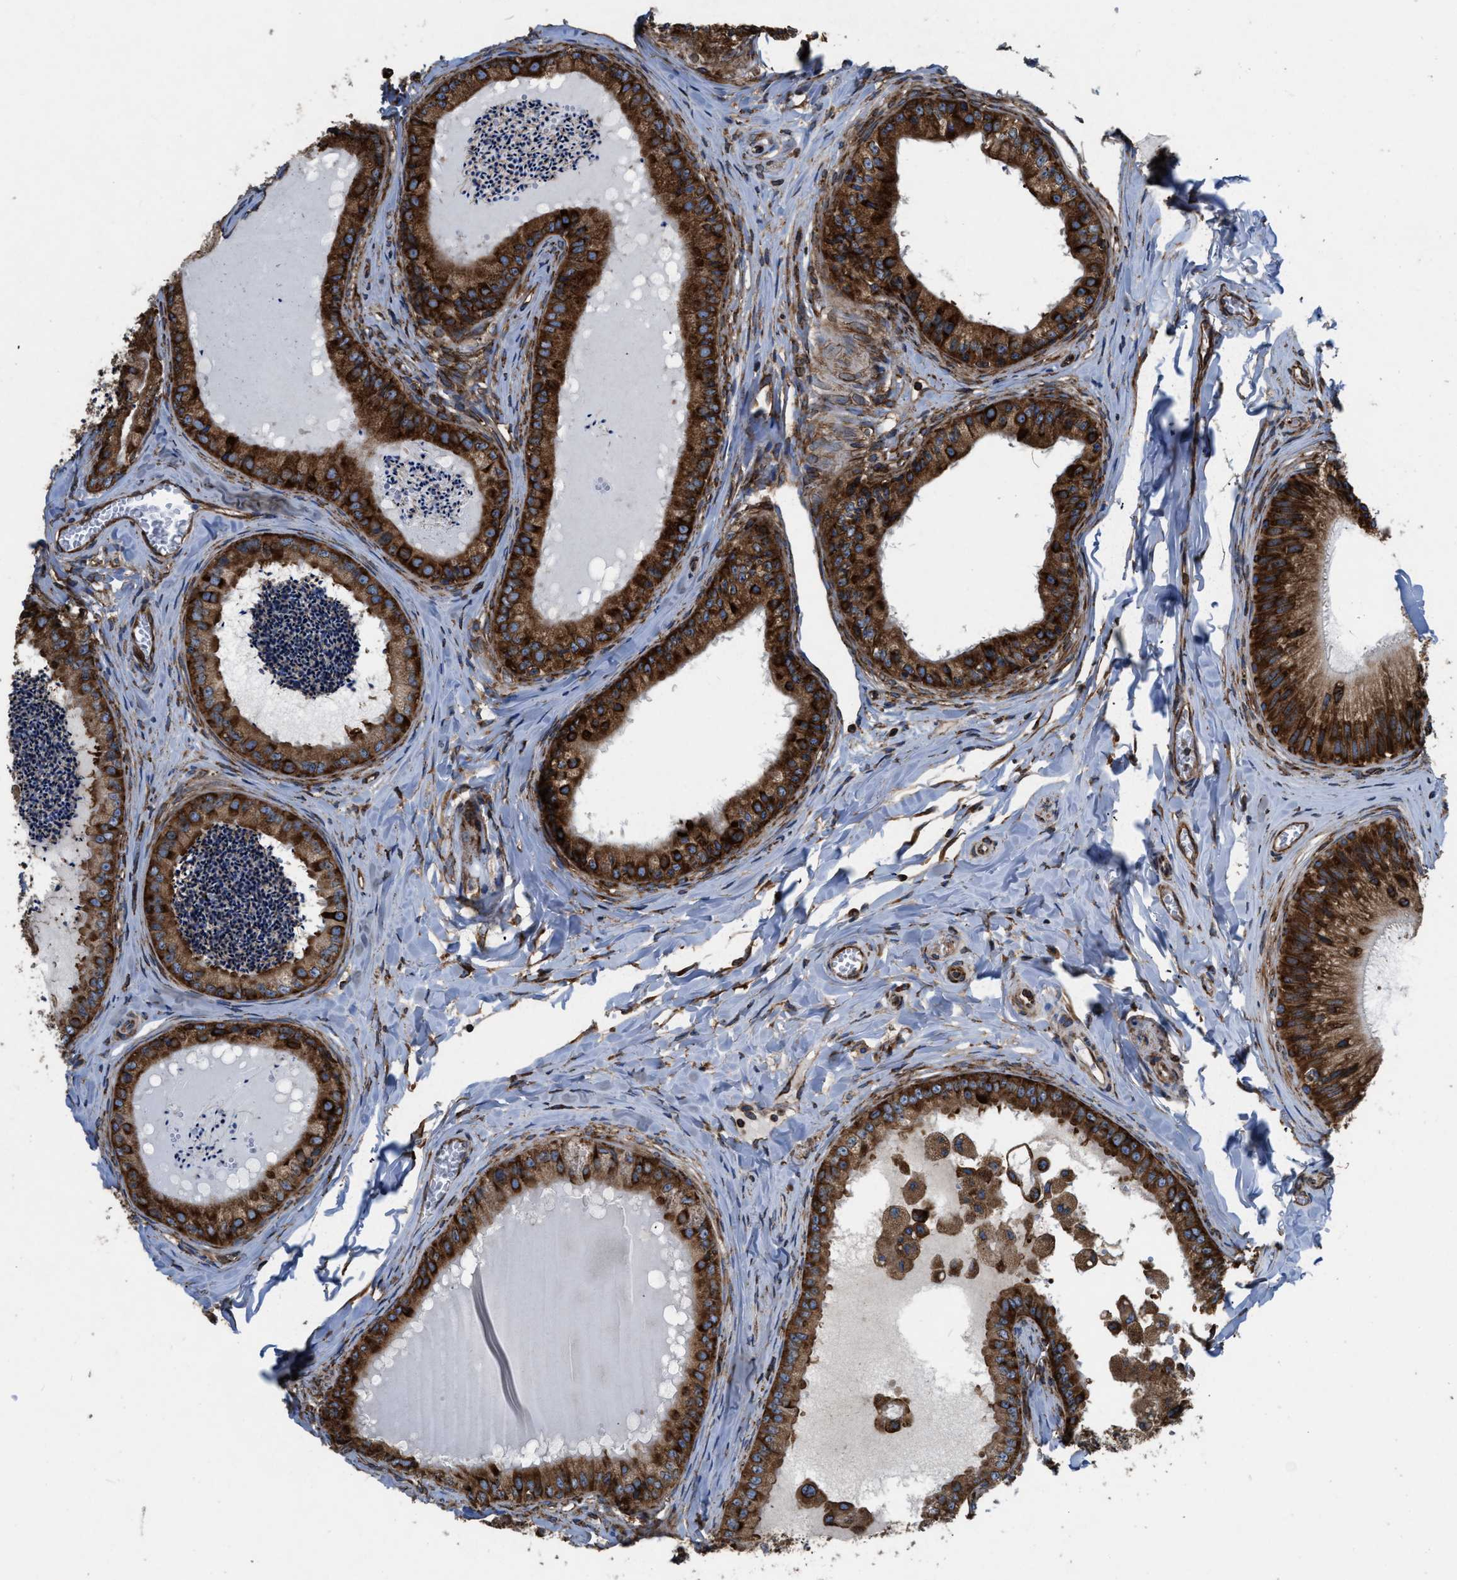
{"staining": {"intensity": "strong", "quantity": ">75%", "location": "cytoplasmic/membranous"}, "tissue": "epididymis", "cell_type": "Glandular cells", "image_type": "normal", "snomed": [{"axis": "morphology", "description": "Normal tissue, NOS"}, {"axis": "topography", "description": "Epididymis"}], "caption": "A high-resolution histopathology image shows IHC staining of unremarkable epididymis, which demonstrates strong cytoplasmic/membranous expression in approximately >75% of glandular cells.", "gene": "CAPRIN1", "patient": {"sex": "male", "age": 31}}